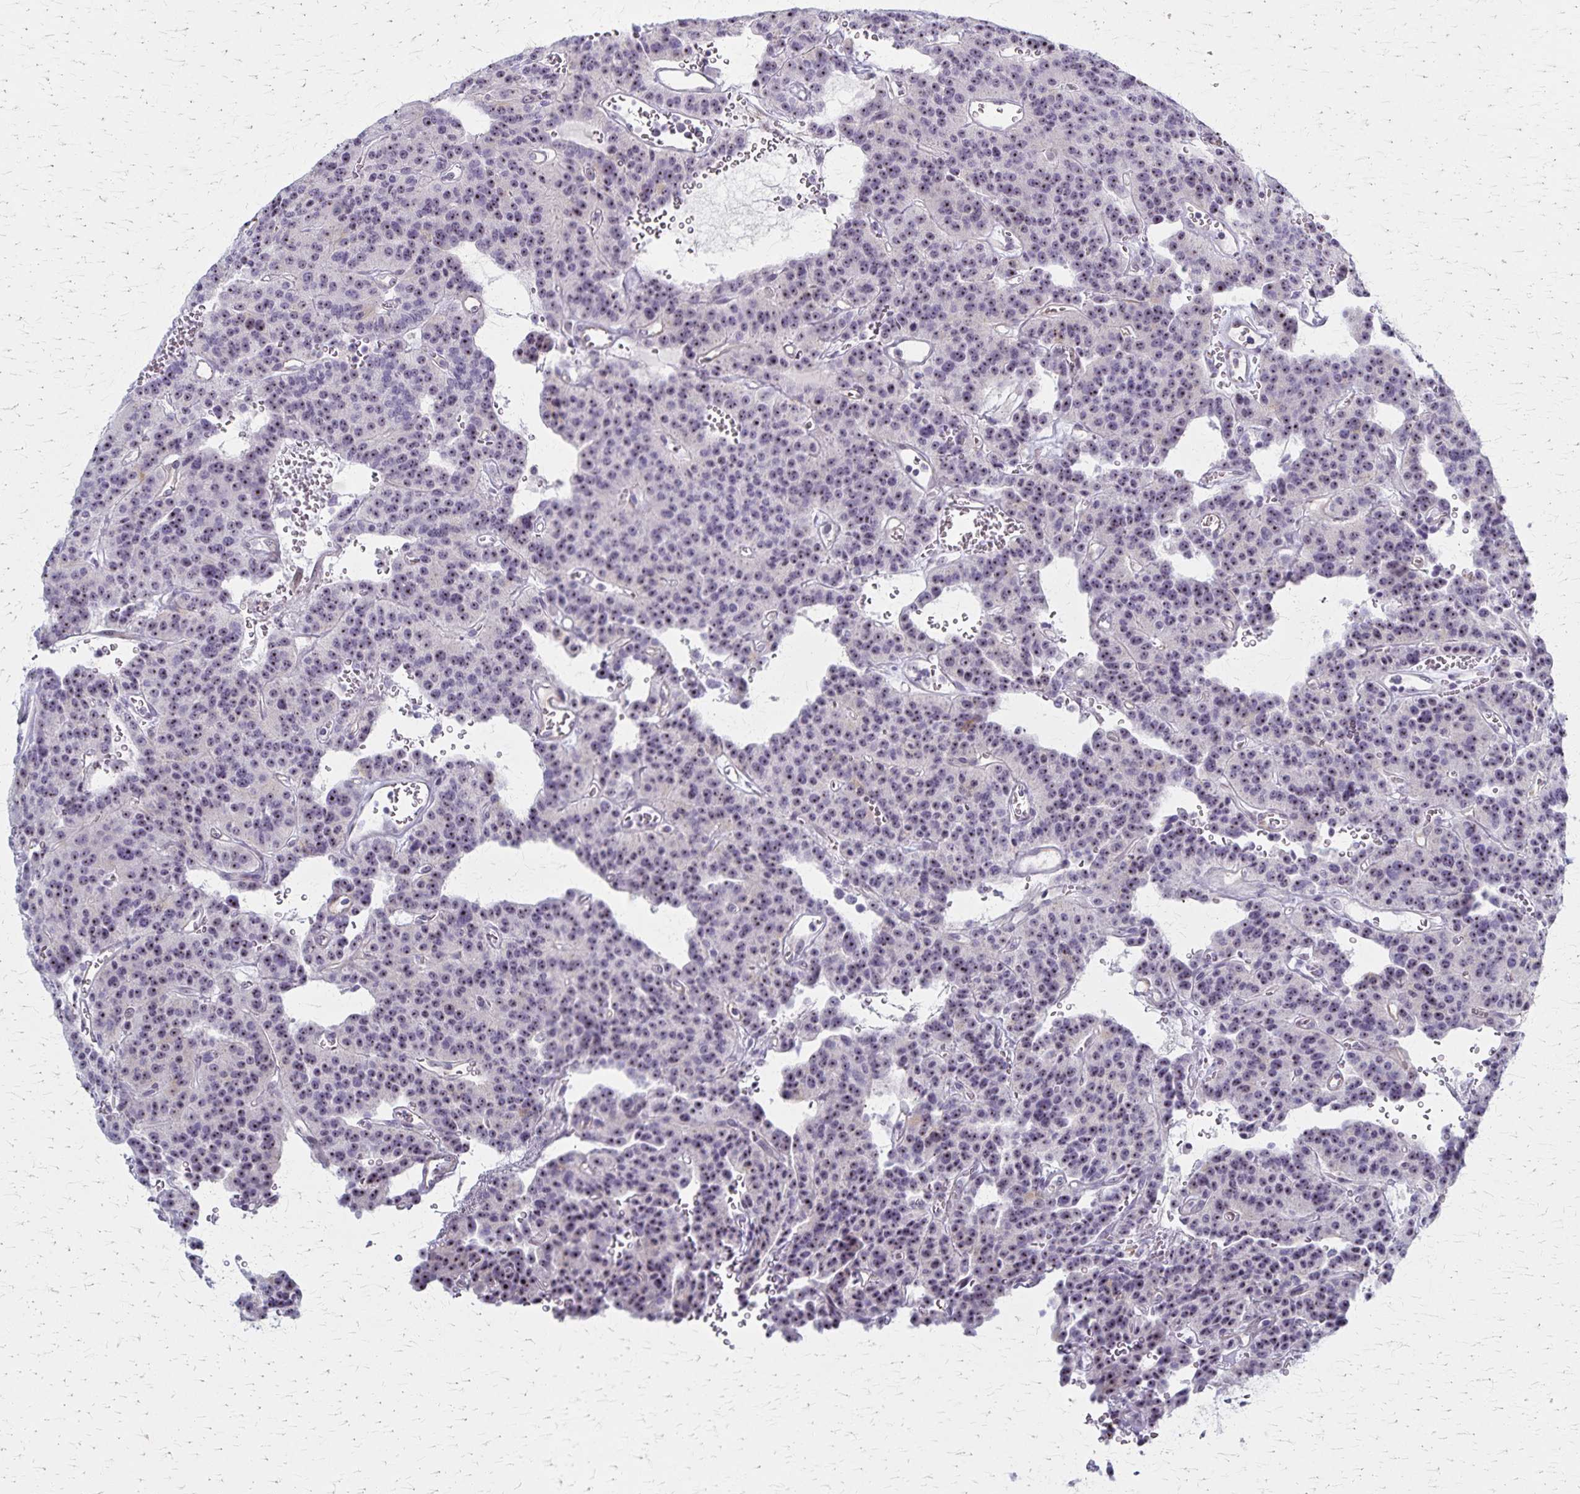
{"staining": {"intensity": "weak", "quantity": "25%-75%", "location": "nuclear"}, "tissue": "carcinoid", "cell_type": "Tumor cells", "image_type": "cancer", "snomed": [{"axis": "morphology", "description": "Carcinoid, malignant, NOS"}, {"axis": "topography", "description": "Lung"}], "caption": "Brown immunohistochemical staining in malignant carcinoid reveals weak nuclear positivity in about 25%-75% of tumor cells.", "gene": "DLK2", "patient": {"sex": "female", "age": 71}}